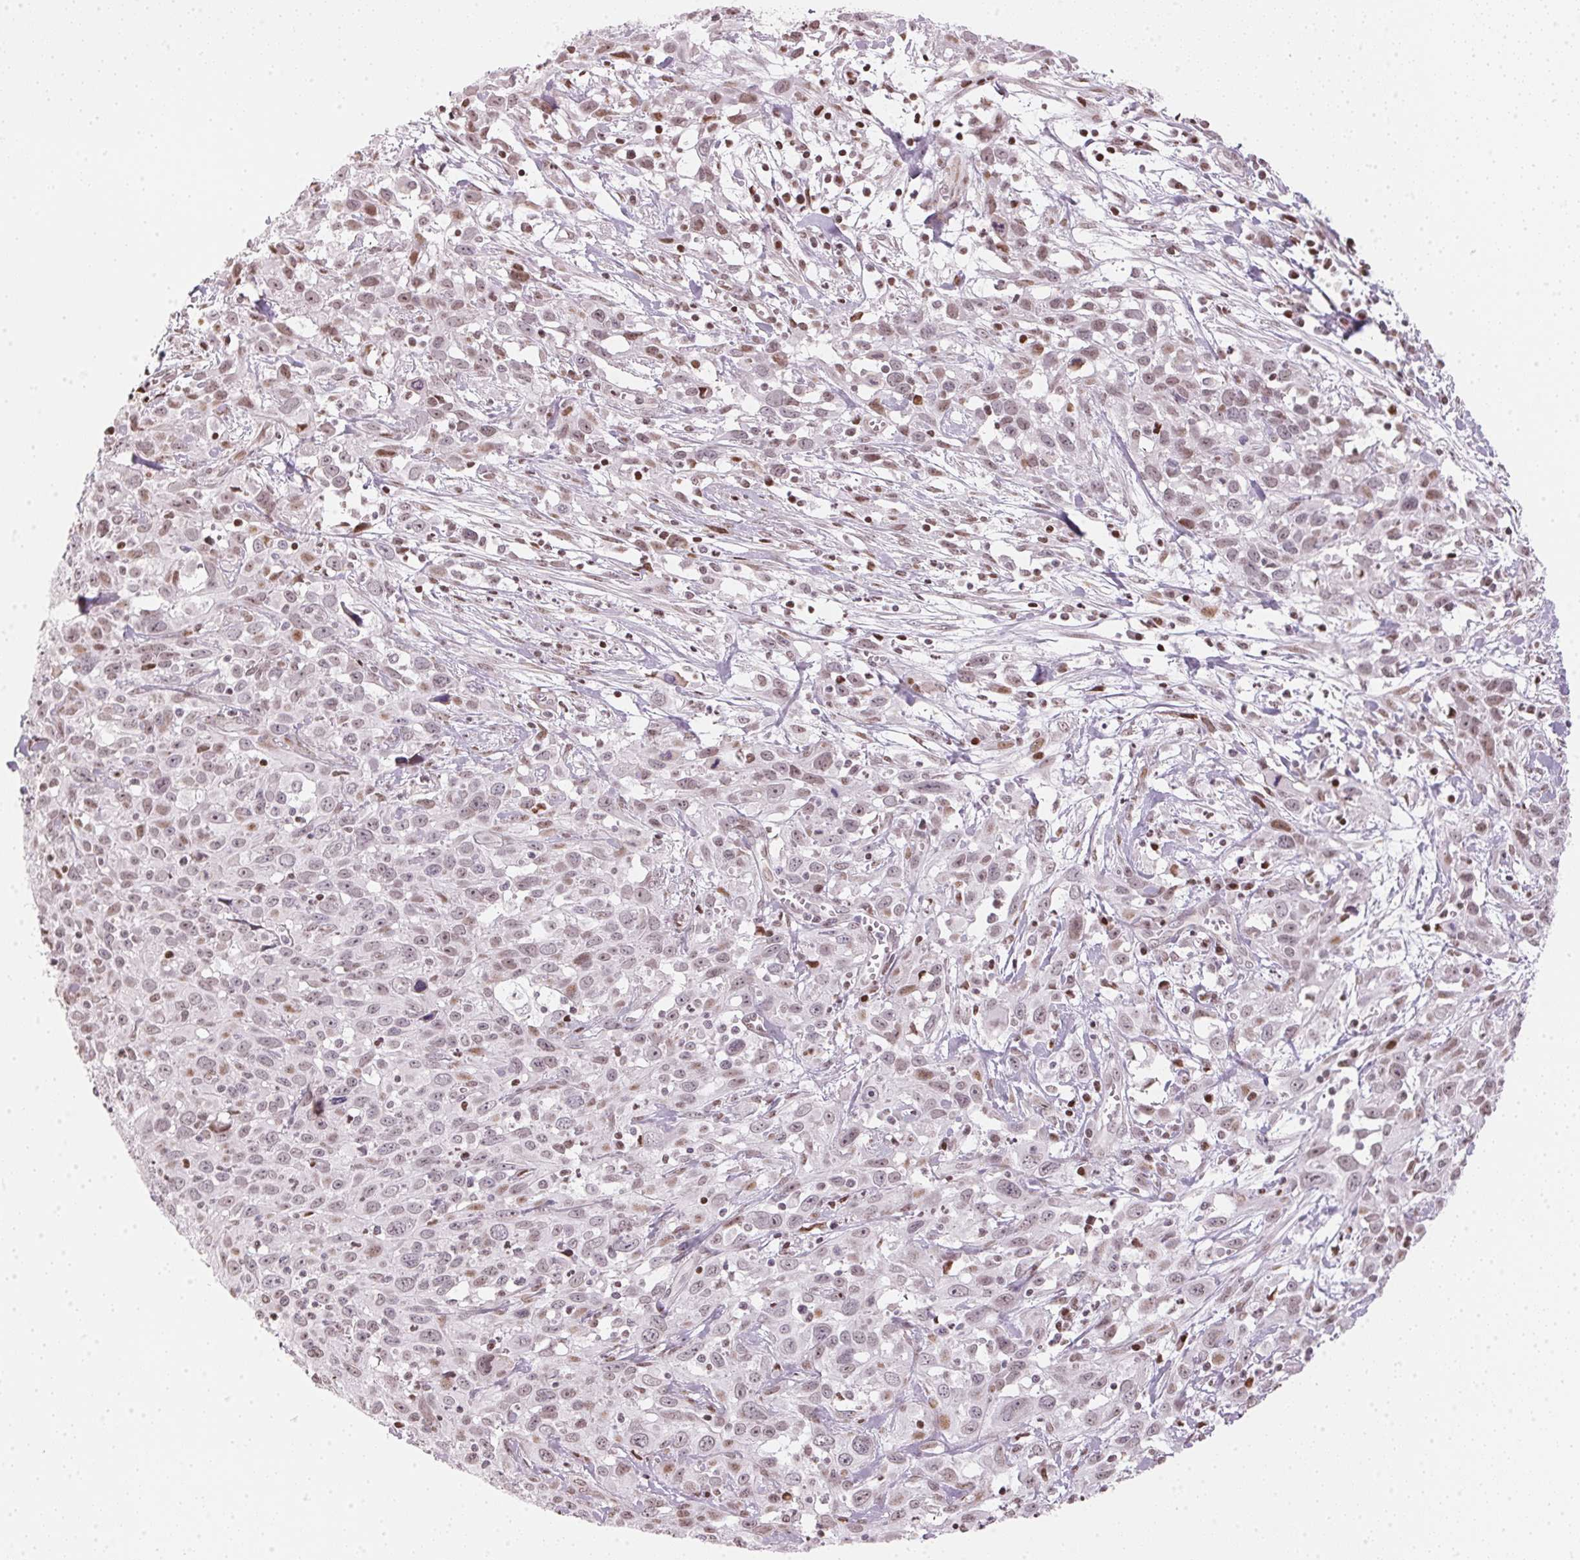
{"staining": {"intensity": "weak", "quantity": "25%-75%", "location": "nuclear"}, "tissue": "cervical cancer", "cell_type": "Tumor cells", "image_type": "cancer", "snomed": [{"axis": "morphology", "description": "Squamous cell carcinoma, NOS"}, {"axis": "topography", "description": "Cervix"}], "caption": "DAB immunohistochemical staining of cervical squamous cell carcinoma reveals weak nuclear protein expression in approximately 25%-75% of tumor cells.", "gene": "KAT6A", "patient": {"sex": "female", "age": 38}}